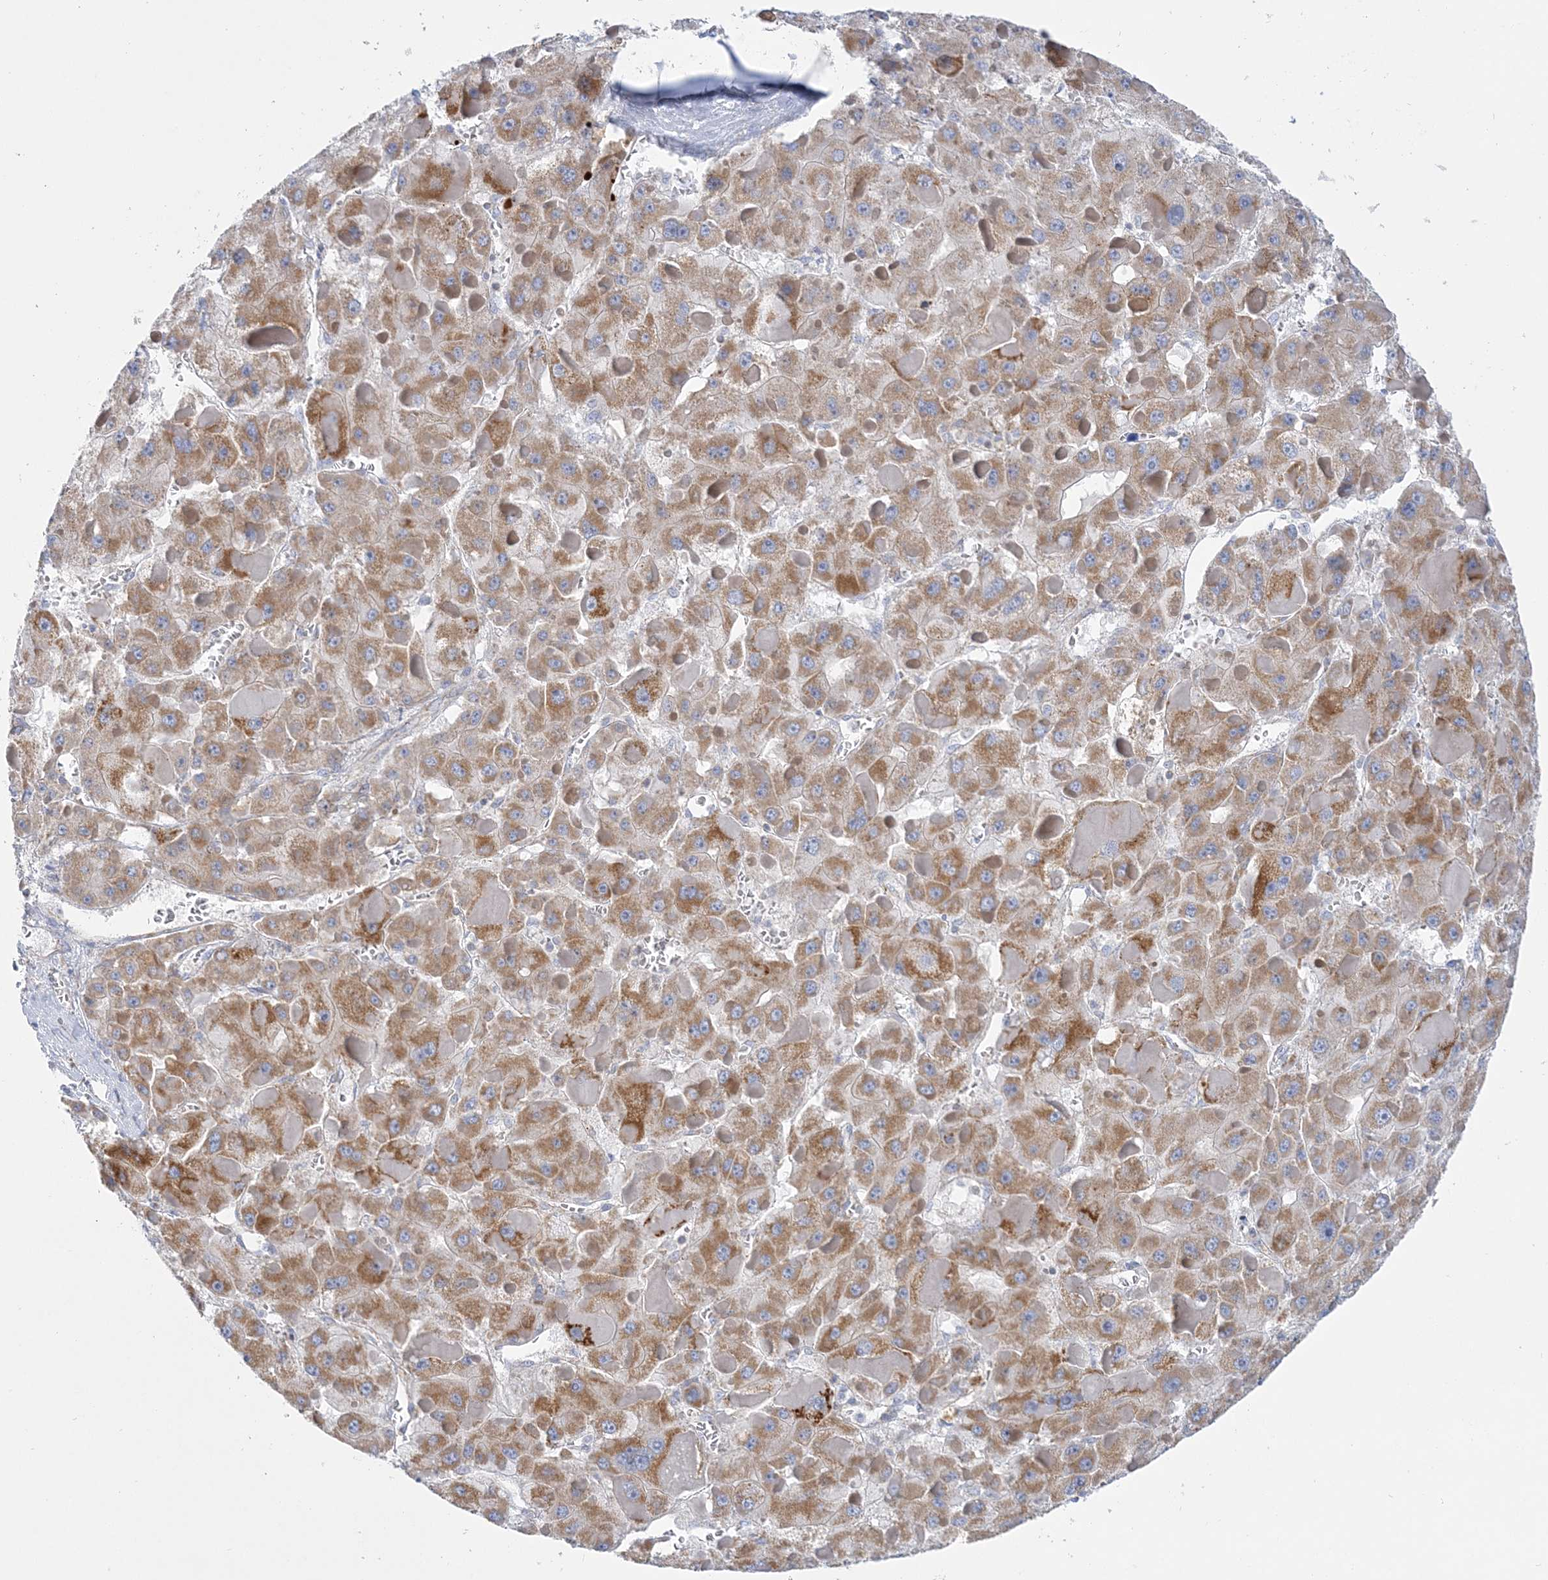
{"staining": {"intensity": "moderate", "quantity": ">75%", "location": "cytoplasmic/membranous"}, "tissue": "liver cancer", "cell_type": "Tumor cells", "image_type": "cancer", "snomed": [{"axis": "morphology", "description": "Carcinoma, Hepatocellular, NOS"}, {"axis": "topography", "description": "Liver"}], "caption": "A photomicrograph showing moderate cytoplasmic/membranous expression in about >75% of tumor cells in liver cancer, as visualized by brown immunohistochemical staining.", "gene": "TBC1D14", "patient": {"sex": "female", "age": 73}}